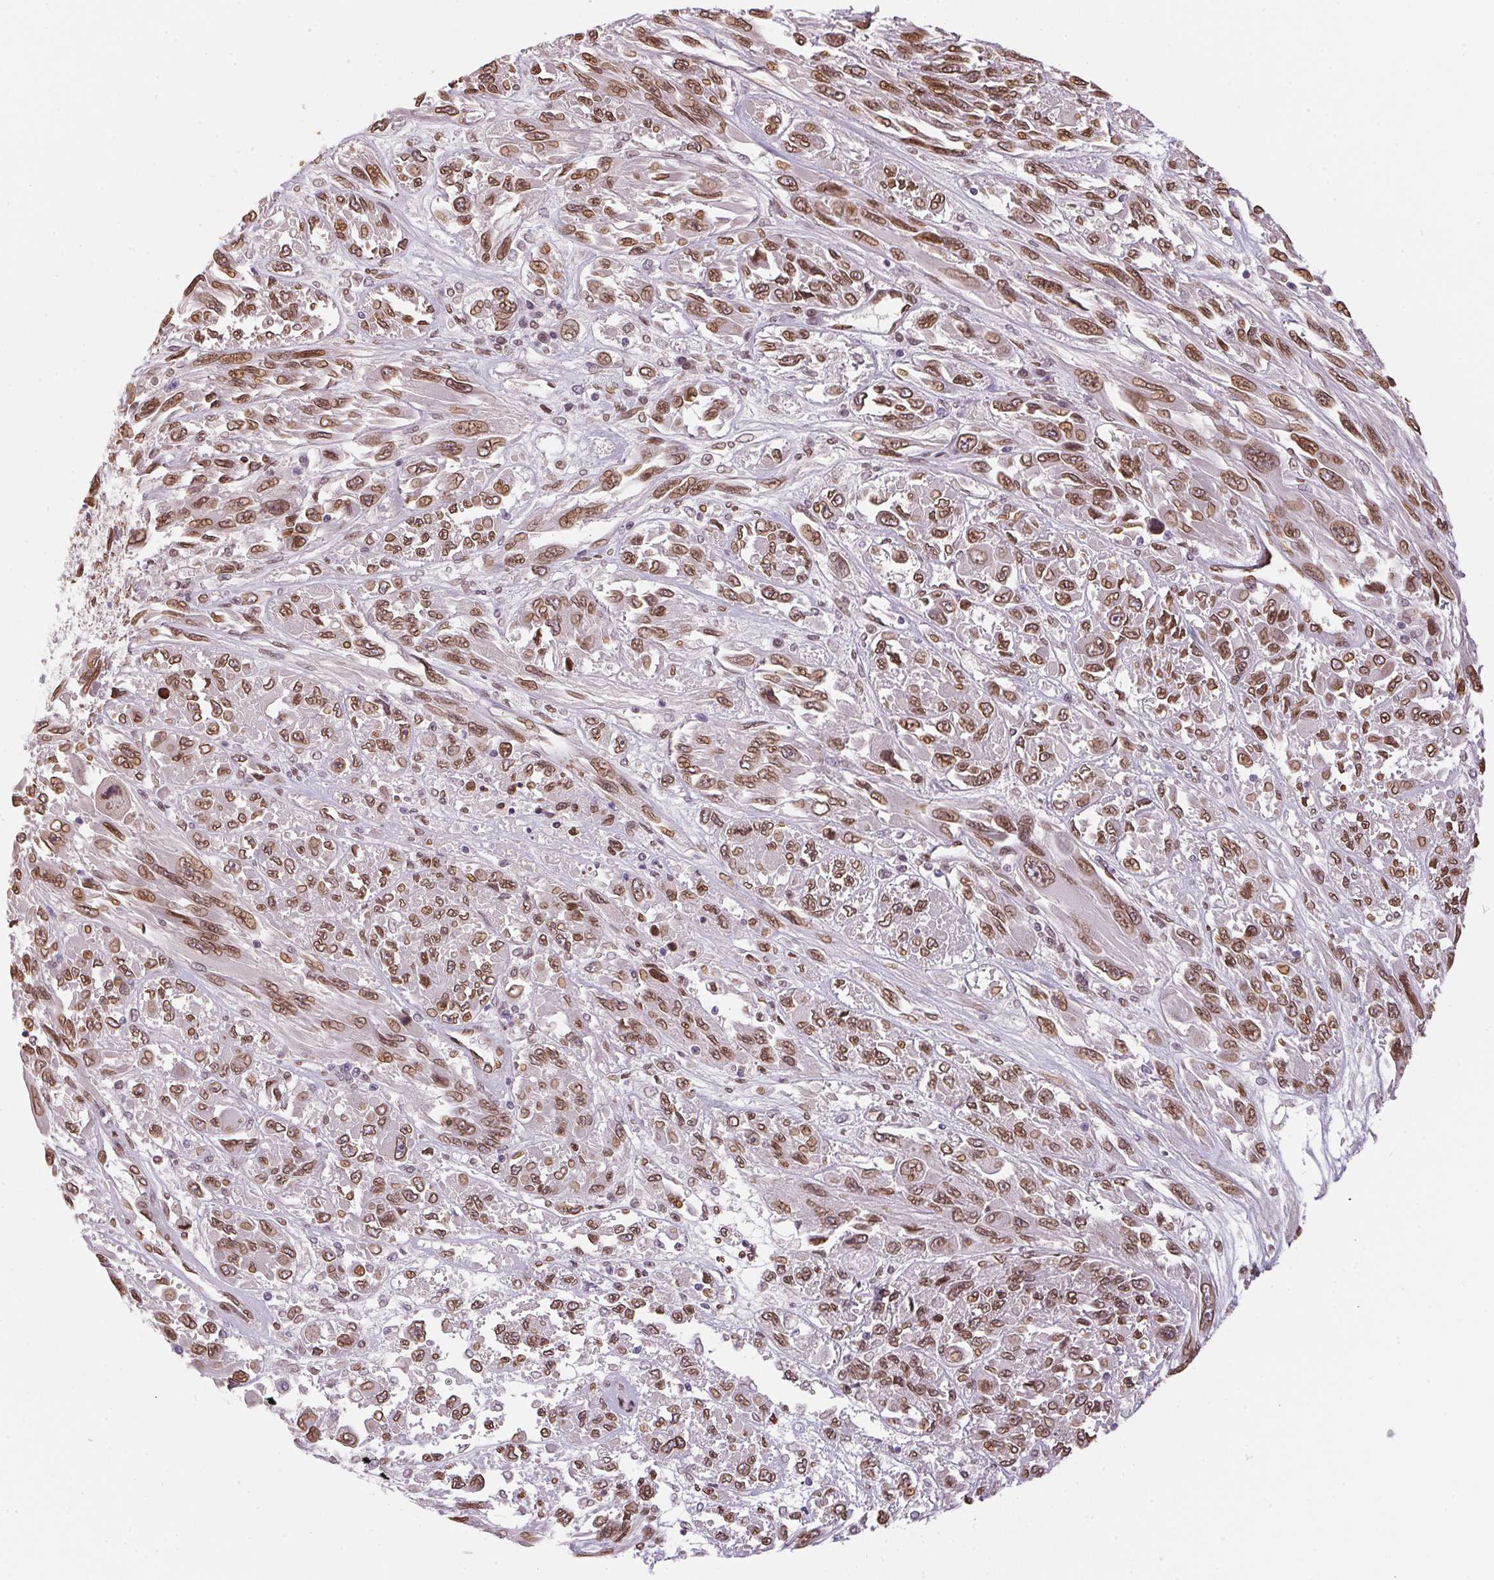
{"staining": {"intensity": "moderate", "quantity": ">75%", "location": "cytoplasmic/membranous,nuclear"}, "tissue": "melanoma", "cell_type": "Tumor cells", "image_type": "cancer", "snomed": [{"axis": "morphology", "description": "Malignant melanoma, NOS"}, {"axis": "topography", "description": "Skin"}], "caption": "Melanoma stained with a protein marker reveals moderate staining in tumor cells.", "gene": "TMEM175", "patient": {"sex": "female", "age": 91}}